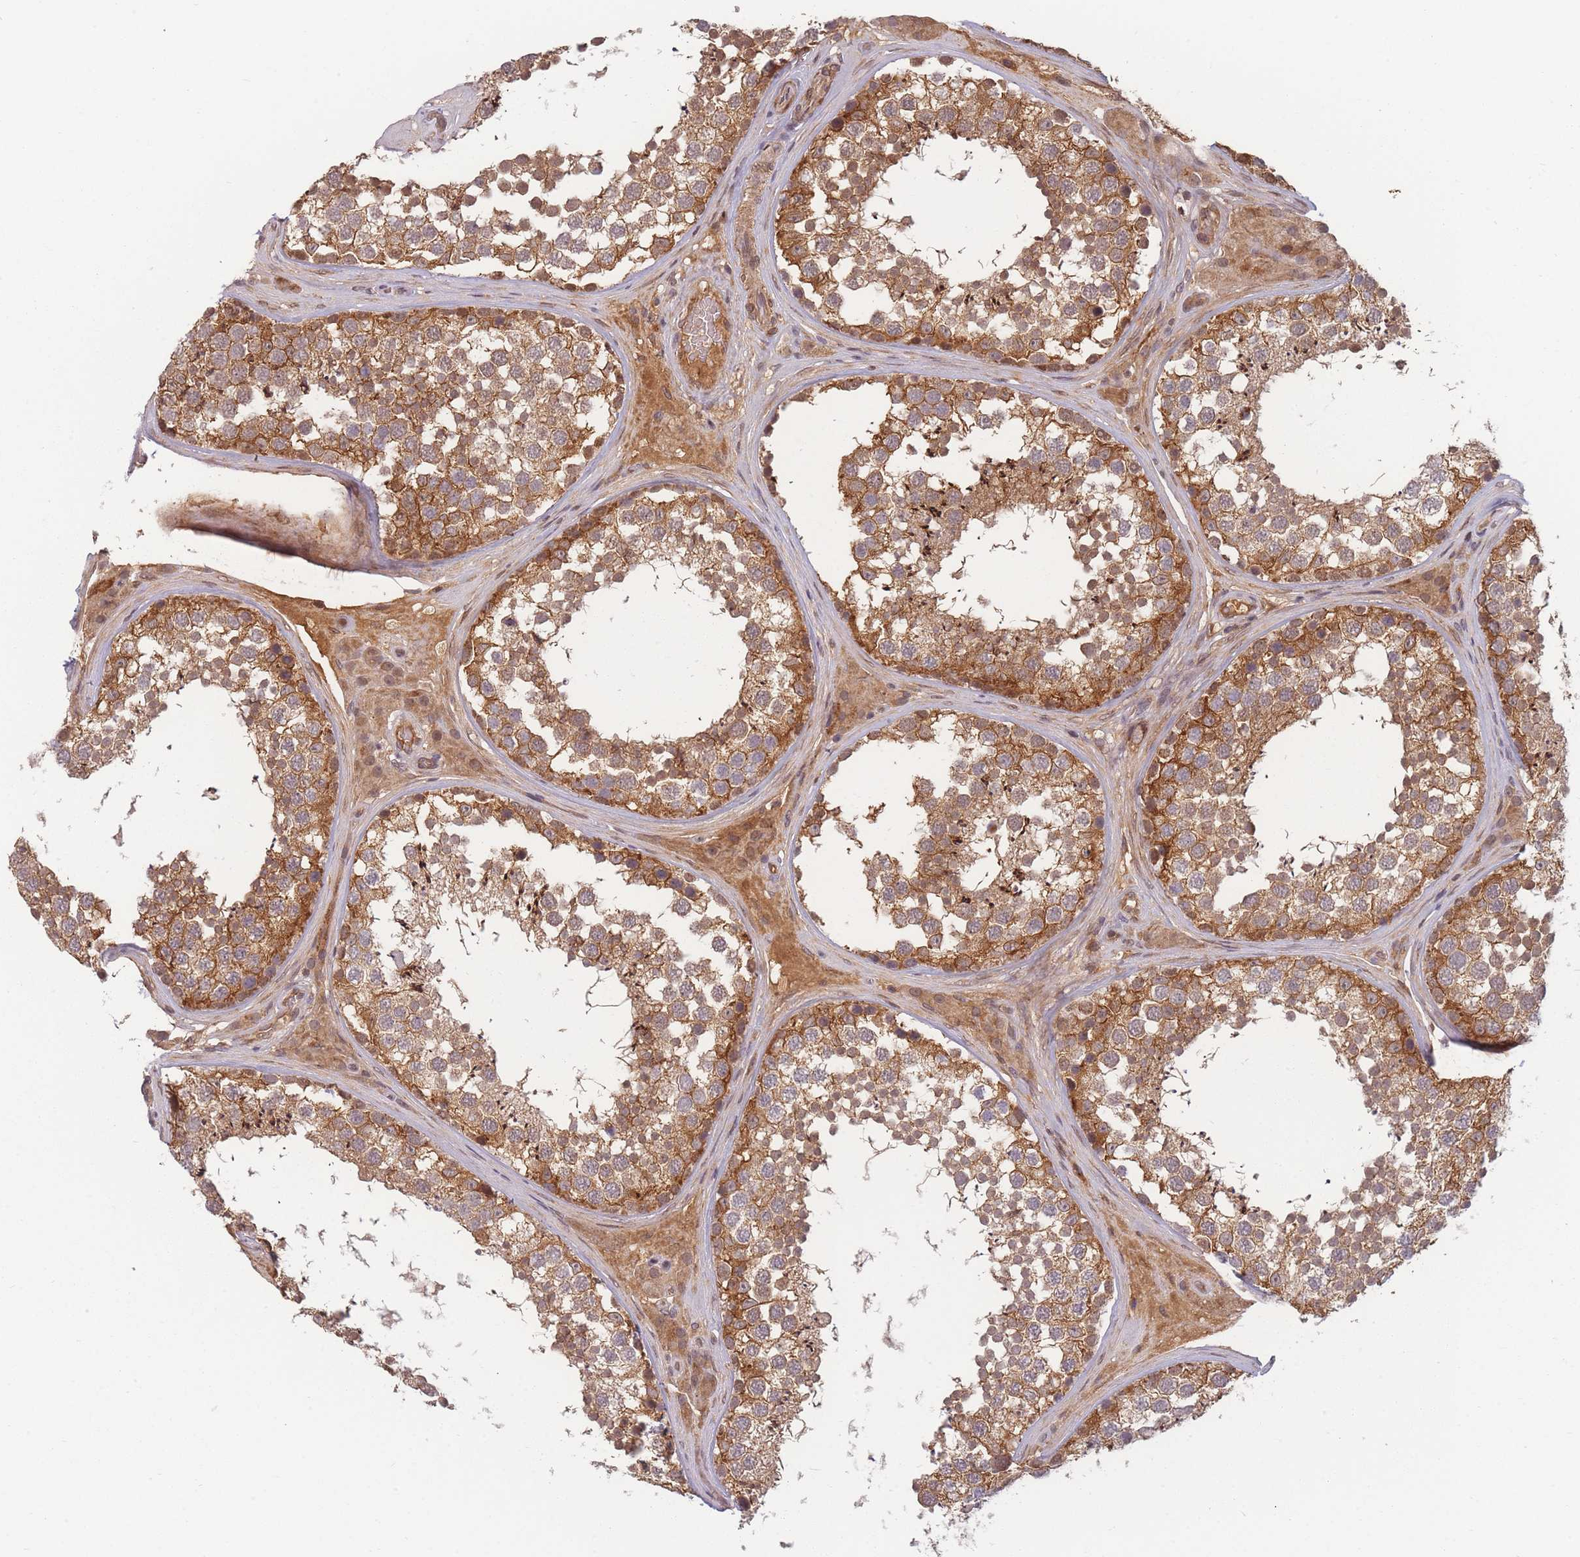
{"staining": {"intensity": "moderate", "quantity": ">75%", "location": "cytoplasmic/membranous"}, "tissue": "testis", "cell_type": "Cells in seminiferous ducts", "image_type": "normal", "snomed": [{"axis": "morphology", "description": "Normal tissue, NOS"}, {"axis": "topography", "description": "Testis"}], "caption": "Testis stained with a brown dye reveals moderate cytoplasmic/membranous positive expression in about >75% of cells in seminiferous ducts.", "gene": "FAM153A", "patient": {"sex": "male", "age": 46}}